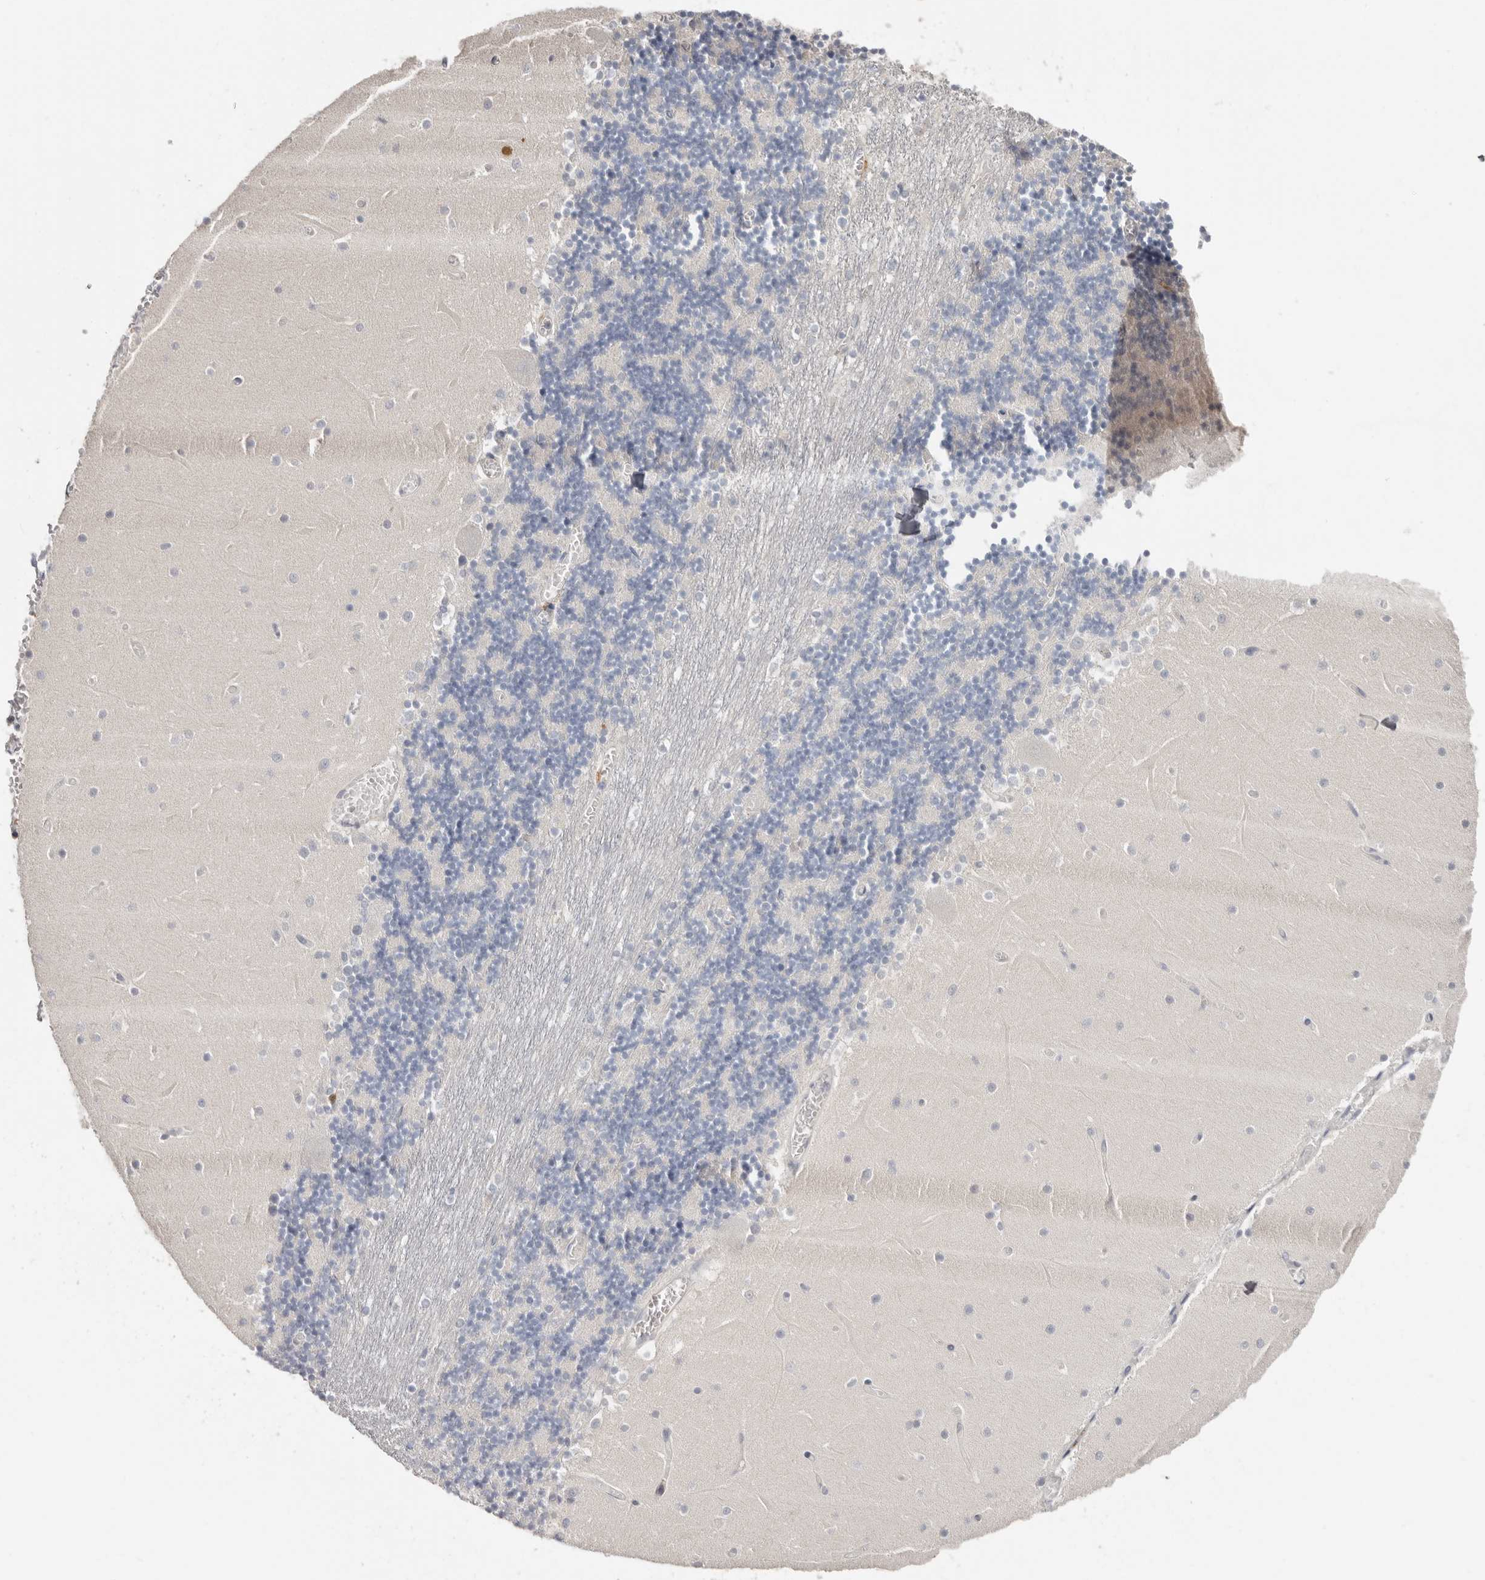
{"staining": {"intensity": "negative", "quantity": "none", "location": "none"}, "tissue": "cerebellum", "cell_type": "Cells in granular layer", "image_type": "normal", "snomed": [{"axis": "morphology", "description": "Normal tissue, NOS"}, {"axis": "topography", "description": "Cerebellum"}], "caption": "Cells in granular layer are negative for protein expression in benign human cerebellum. The staining was performed using DAB to visualize the protein expression in brown, while the nuclei were stained in blue with hematoxylin (Magnification: 20x).", "gene": "S100A14", "patient": {"sex": "female", "age": 28}}